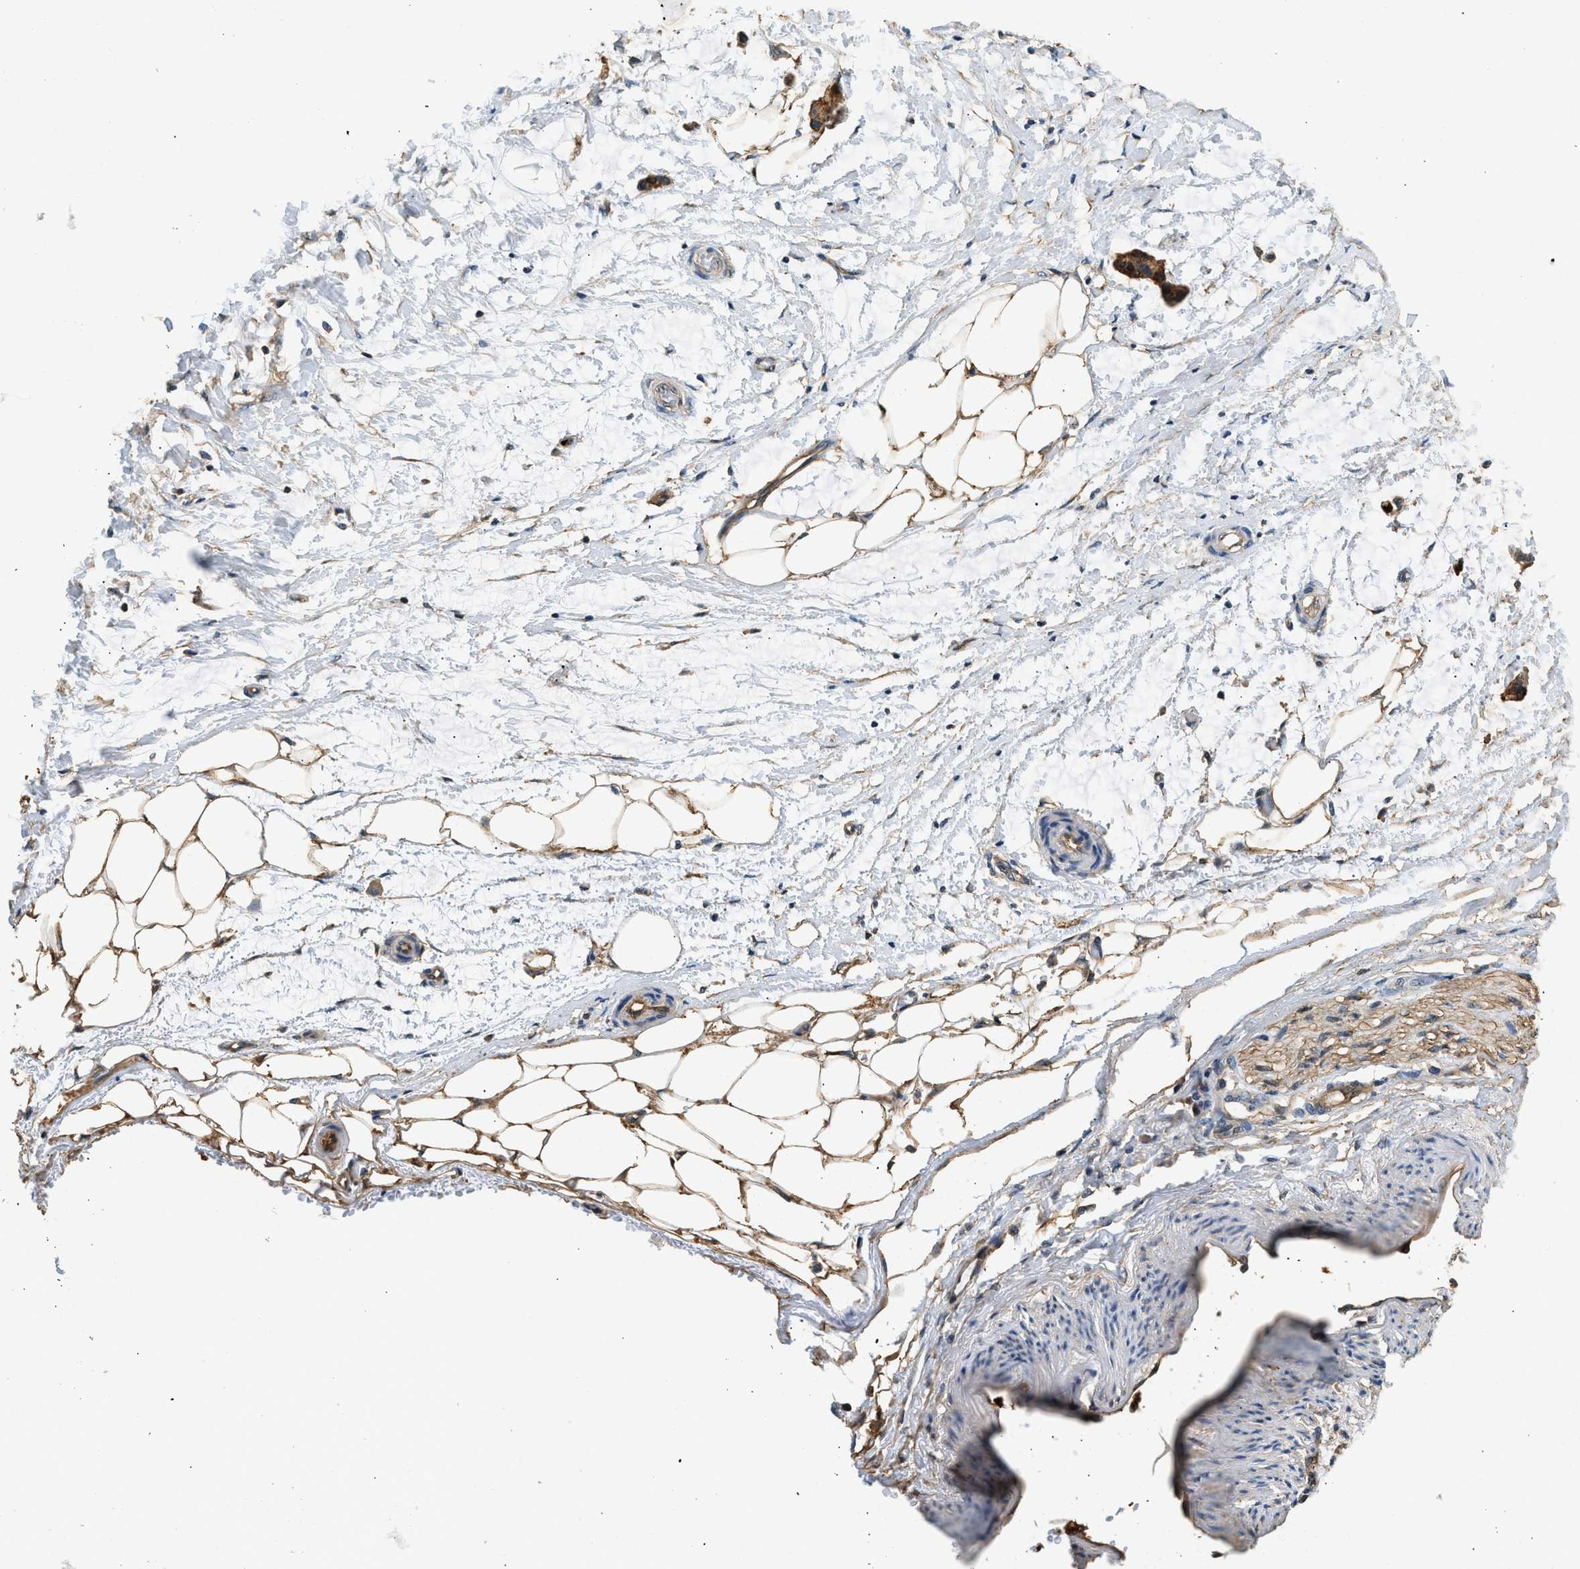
{"staining": {"intensity": "moderate", "quantity": ">75%", "location": "cytoplasmic/membranous,nuclear"}, "tissue": "adipose tissue", "cell_type": "Adipocytes", "image_type": "normal", "snomed": [{"axis": "morphology", "description": "Normal tissue, NOS"}, {"axis": "morphology", "description": "Adenocarcinoma, NOS"}, {"axis": "topography", "description": "Colon"}, {"axis": "topography", "description": "Peripheral nerve tissue"}], "caption": "This histopathology image demonstrates immunohistochemistry staining of unremarkable adipose tissue, with medium moderate cytoplasmic/membranous,nuclear positivity in about >75% of adipocytes.", "gene": "ANXA3", "patient": {"sex": "male", "age": 14}}